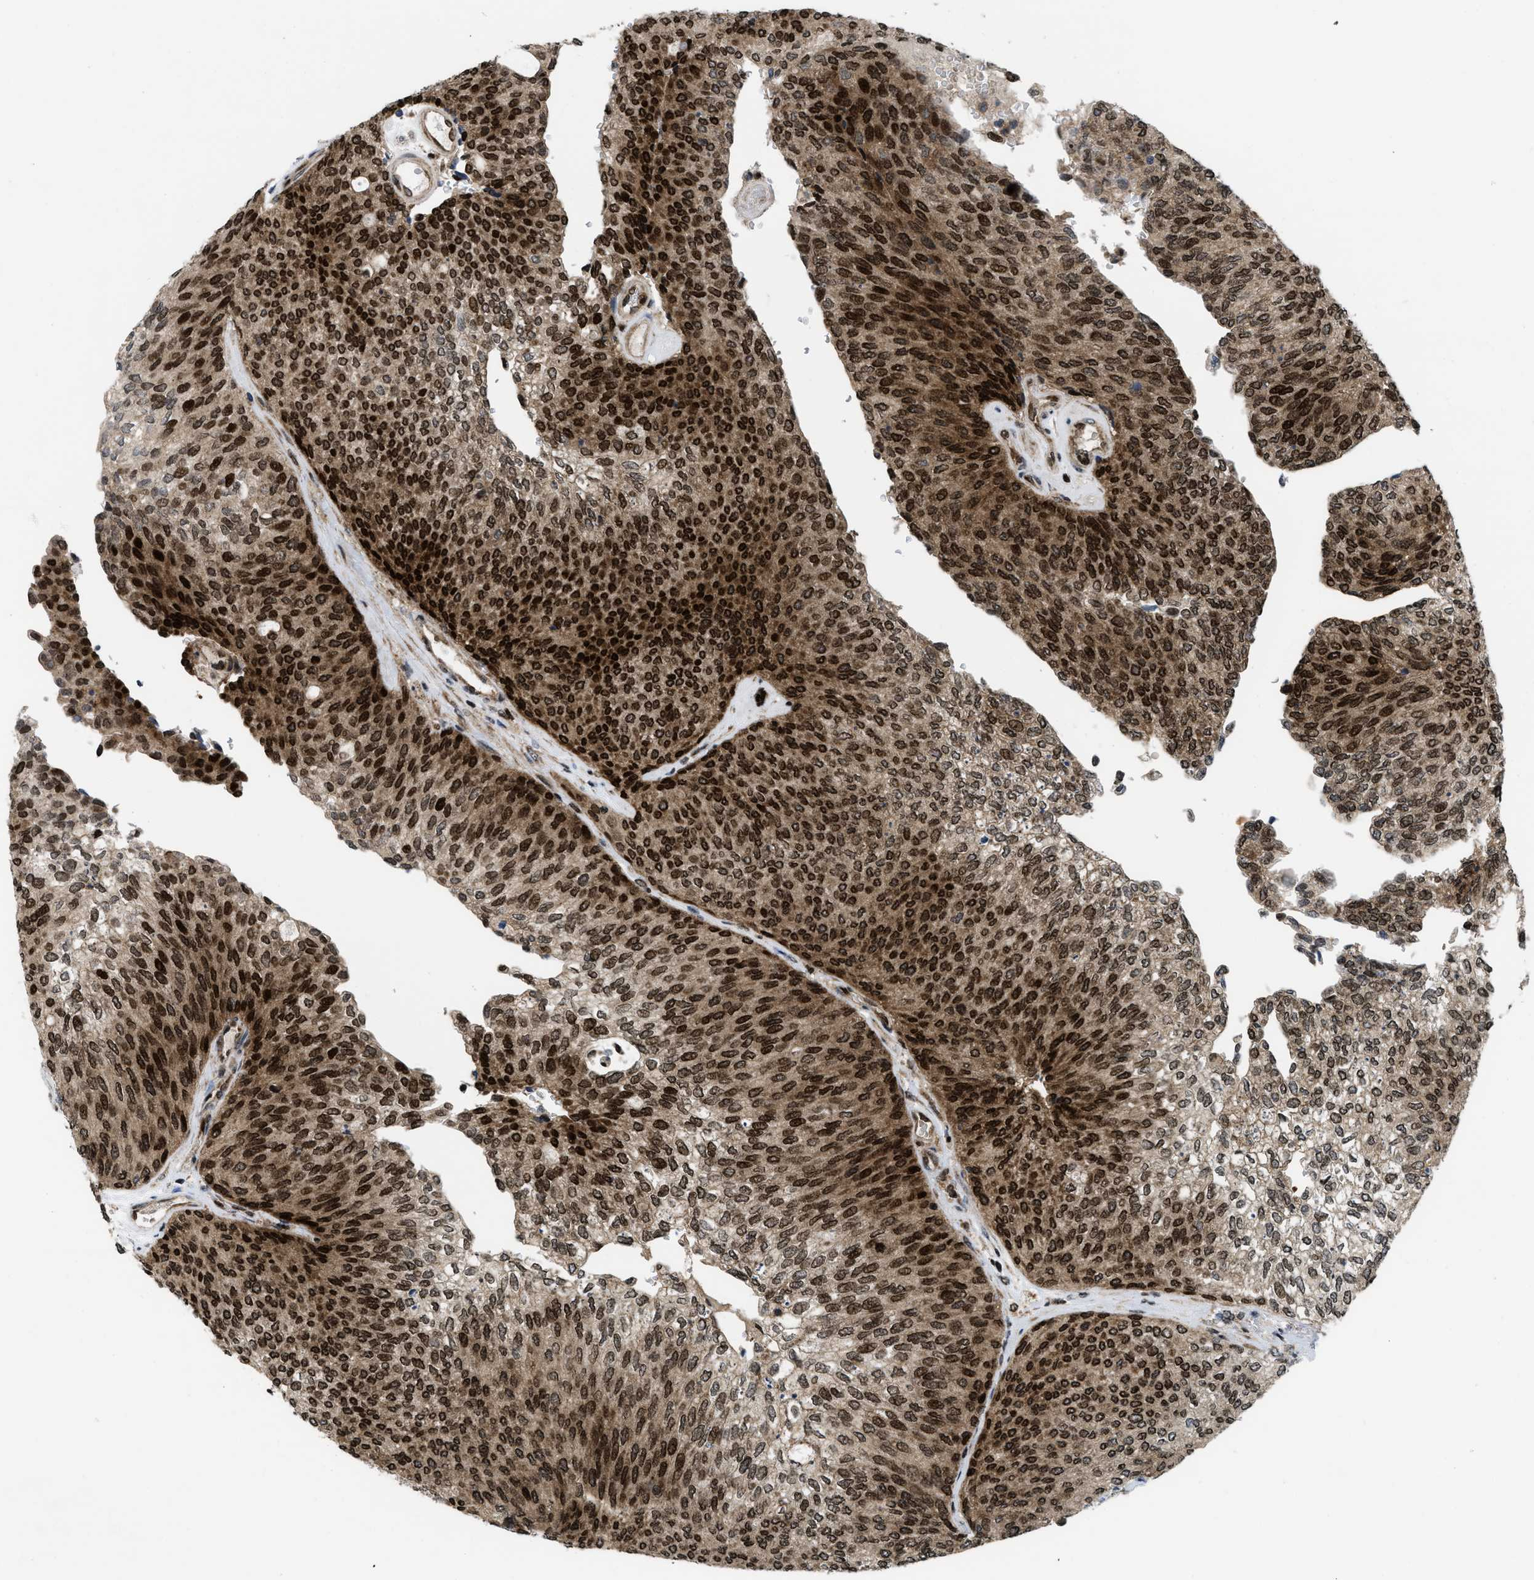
{"staining": {"intensity": "strong", "quantity": ">75%", "location": "cytoplasmic/membranous,nuclear"}, "tissue": "urothelial cancer", "cell_type": "Tumor cells", "image_type": "cancer", "snomed": [{"axis": "morphology", "description": "Urothelial carcinoma, Low grade"}, {"axis": "topography", "description": "Urinary bladder"}], "caption": "IHC (DAB) staining of low-grade urothelial carcinoma exhibits strong cytoplasmic/membranous and nuclear protein positivity in about >75% of tumor cells.", "gene": "PPP2CB", "patient": {"sex": "female", "age": 79}}